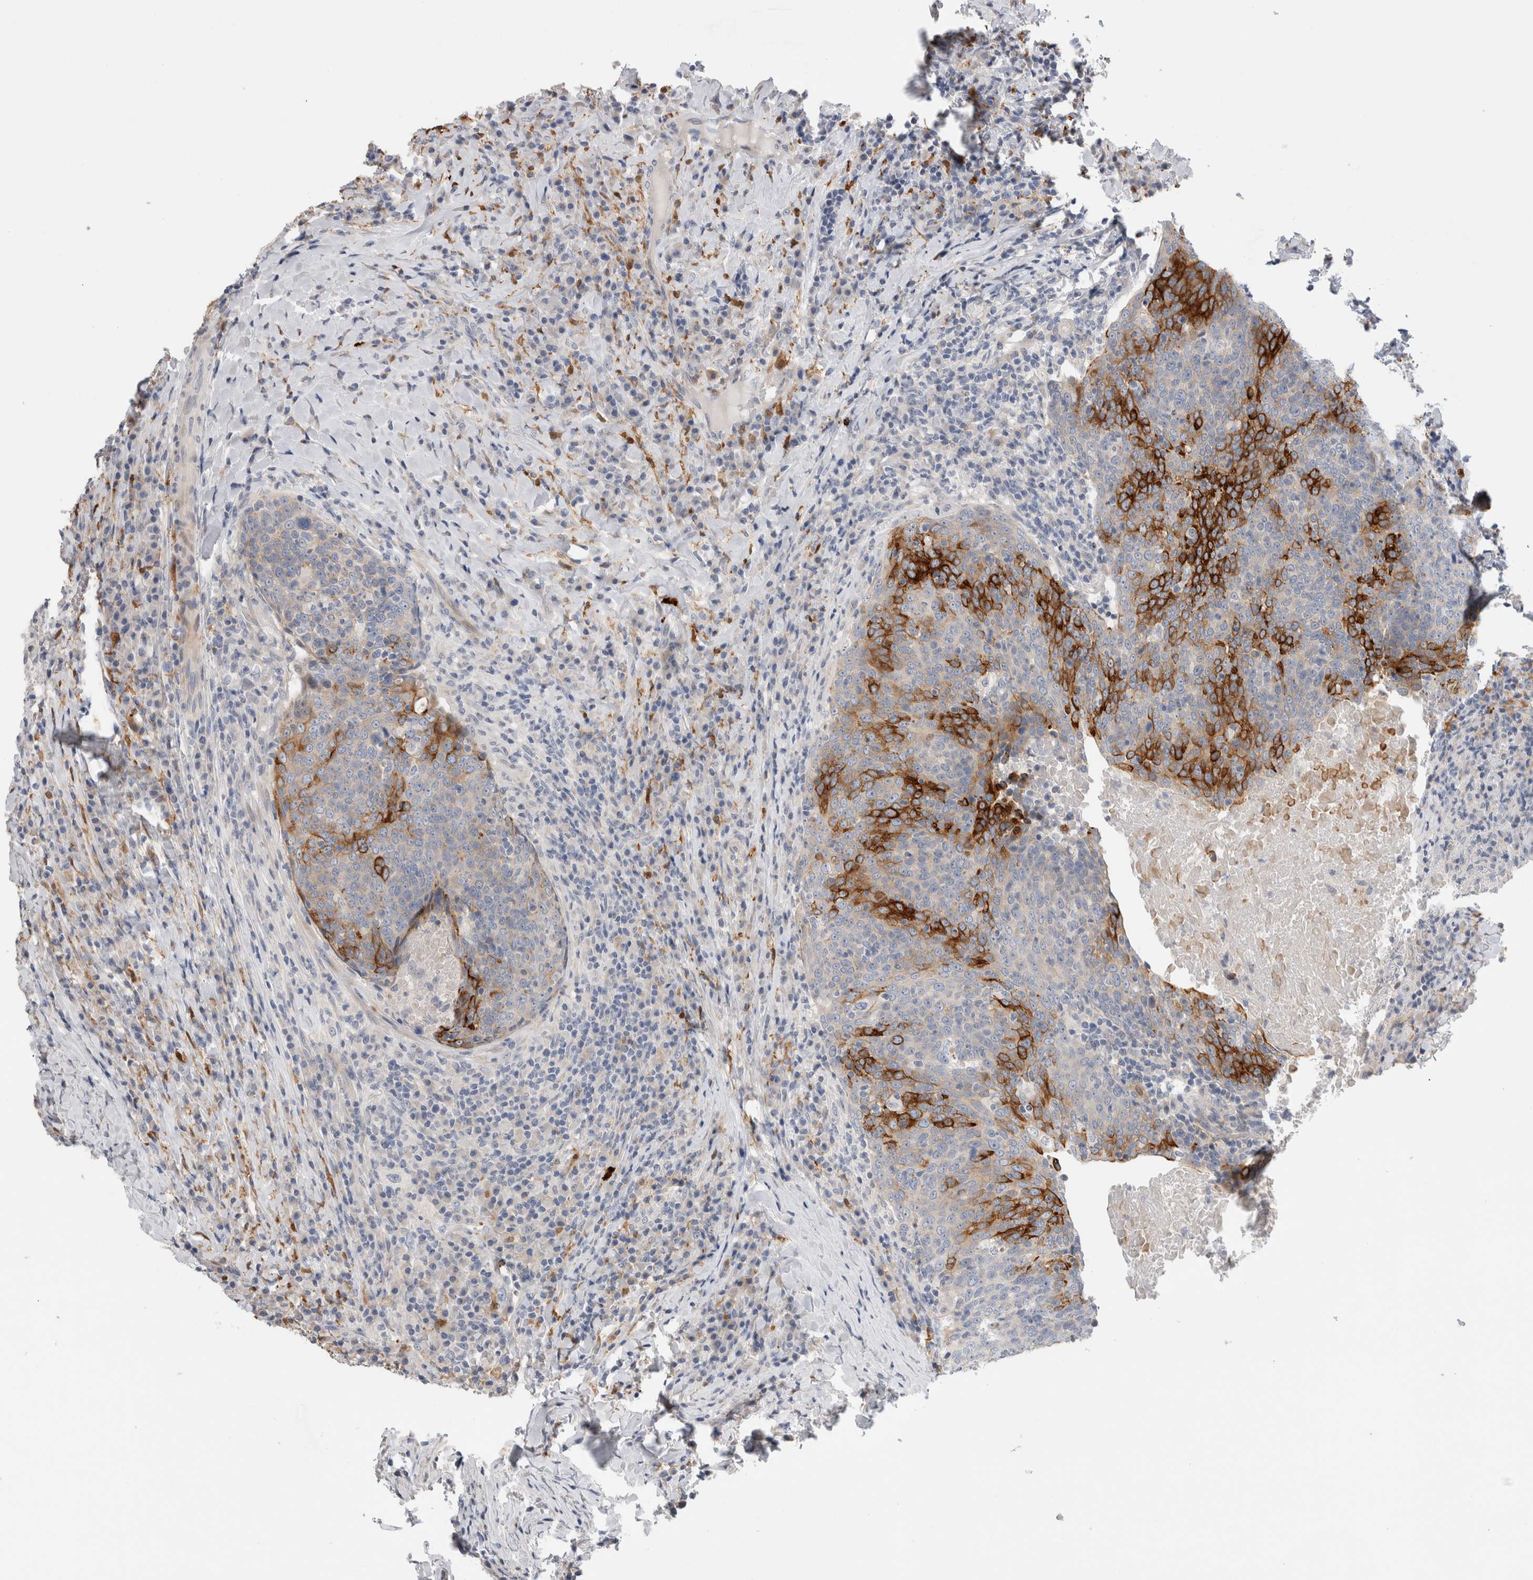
{"staining": {"intensity": "strong", "quantity": "<25%", "location": "cytoplasmic/membranous"}, "tissue": "head and neck cancer", "cell_type": "Tumor cells", "image_type": "cancer", "snomed": [{"axis": "morphology", "description": "Squamous cell carcinoma, NOS"}, {"axis": "morphology", "description": "Squamous cell carcinoma, metastatic, NOS"}, {"axis": "topography", "description": "Lymph node"}, {"axis": "topography", "description": "Head-Neck"}], "caption": "Tumor cells show medium levels of strong cytoplasmic/membranous positivity in approximately <25% of cells in head and neck cancer (squamous cell carcinoma). The protein is shown in brown color, while the nuclei are stained blue.", "gene": "SLC20A2", "patient": {"sex": "male", "age": 62}}